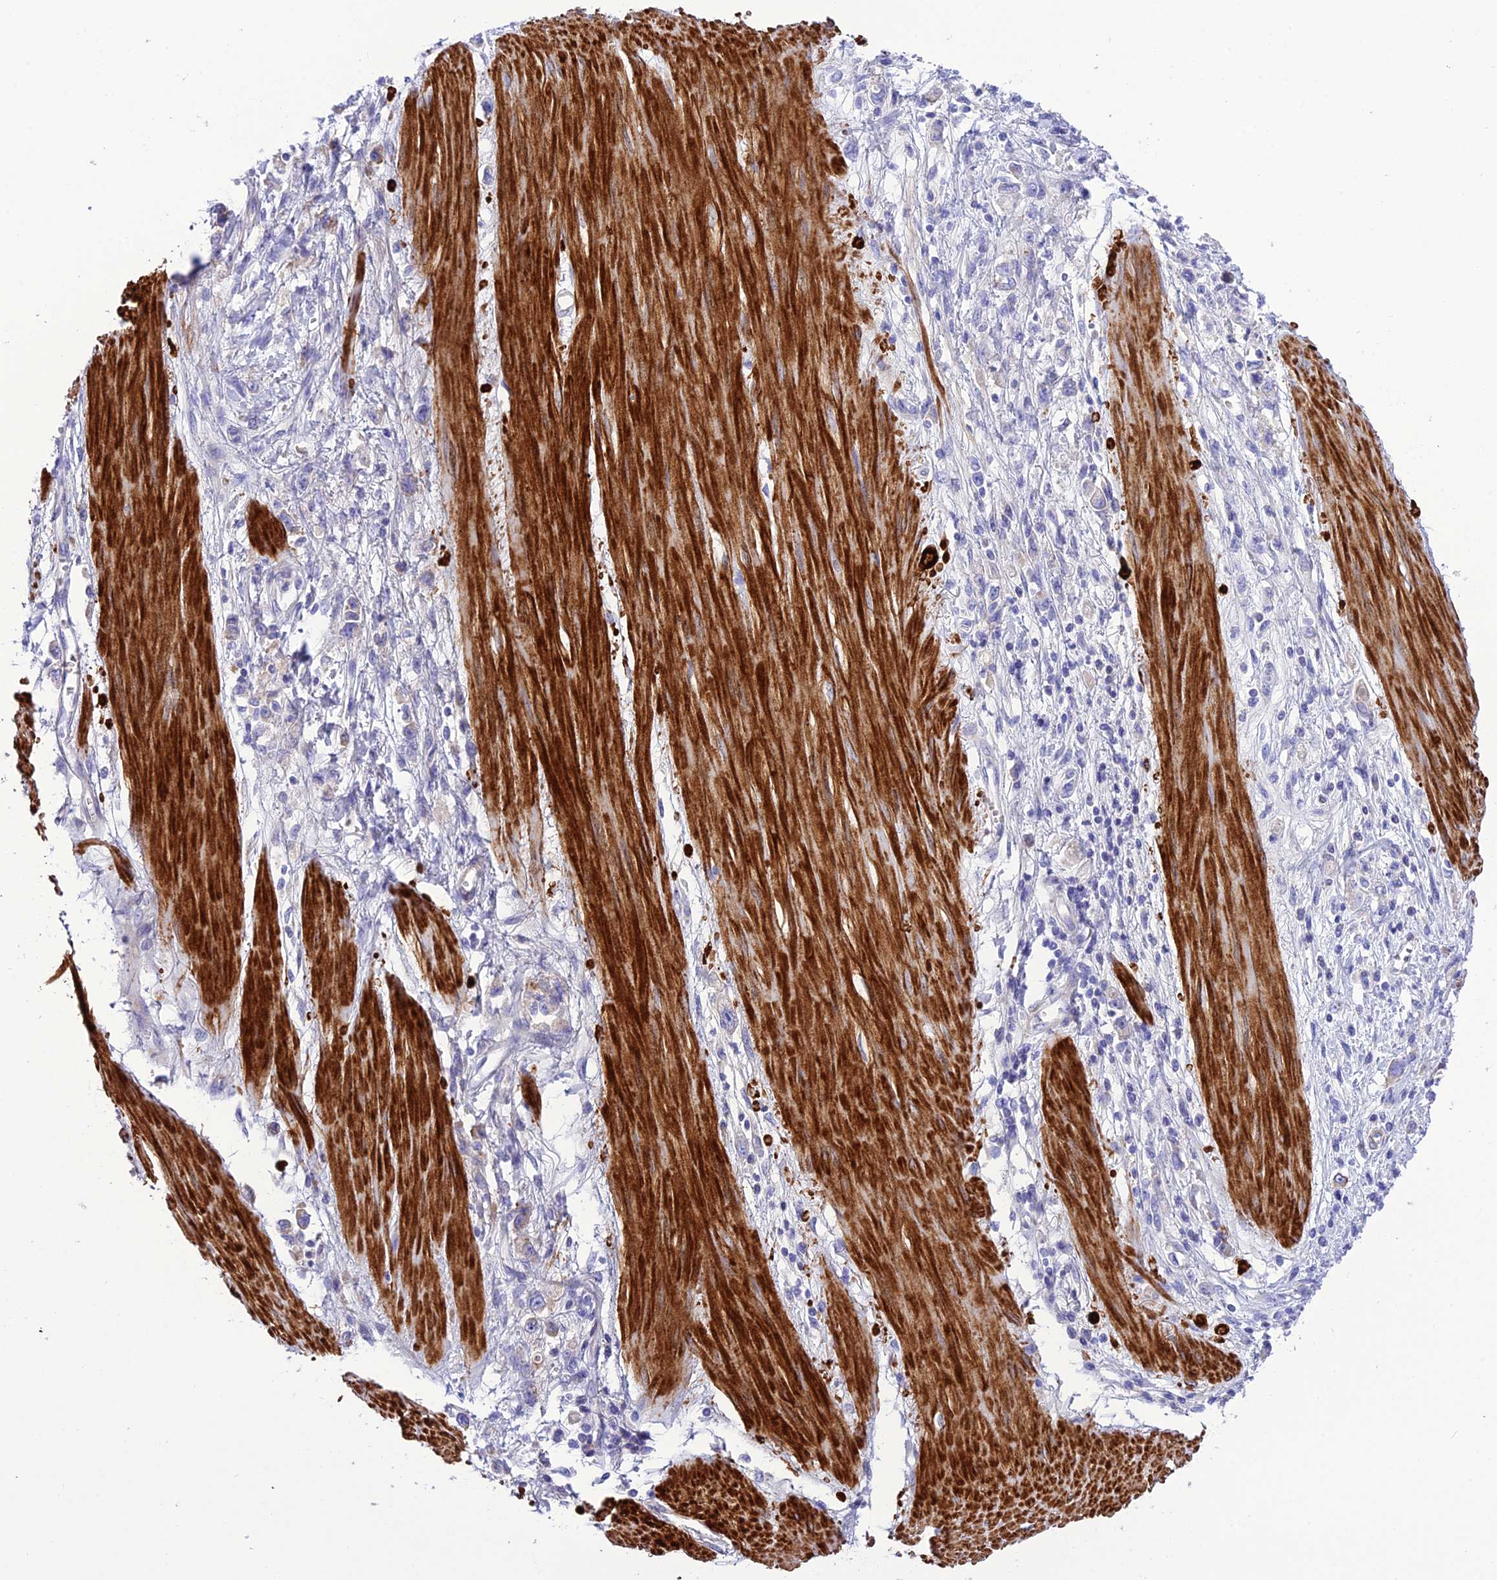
{"staining": {"intensity": "negative", "quantity": "none", "location": "none"}, "tissue": "stomach cancer", "cell_type": "Tumor cells", "image_type": "cancer", "snomed": [{"axis": "morphology", "description": "Adenocarcinoma, NOS"}, {"axis": "topography", "description": "Stomach"}], "caption": "Immunohistochemistry micrograph of human stomach adenocarcinoma stained for a protein (brown), which exhibits no expression in tumor cells. (DAB immunohistochemistry (IHC) visualized using brightfield microscopy, high magnification).", "gene": "FRA10AC1", "patient": {"sex": "female", "age": 76}}